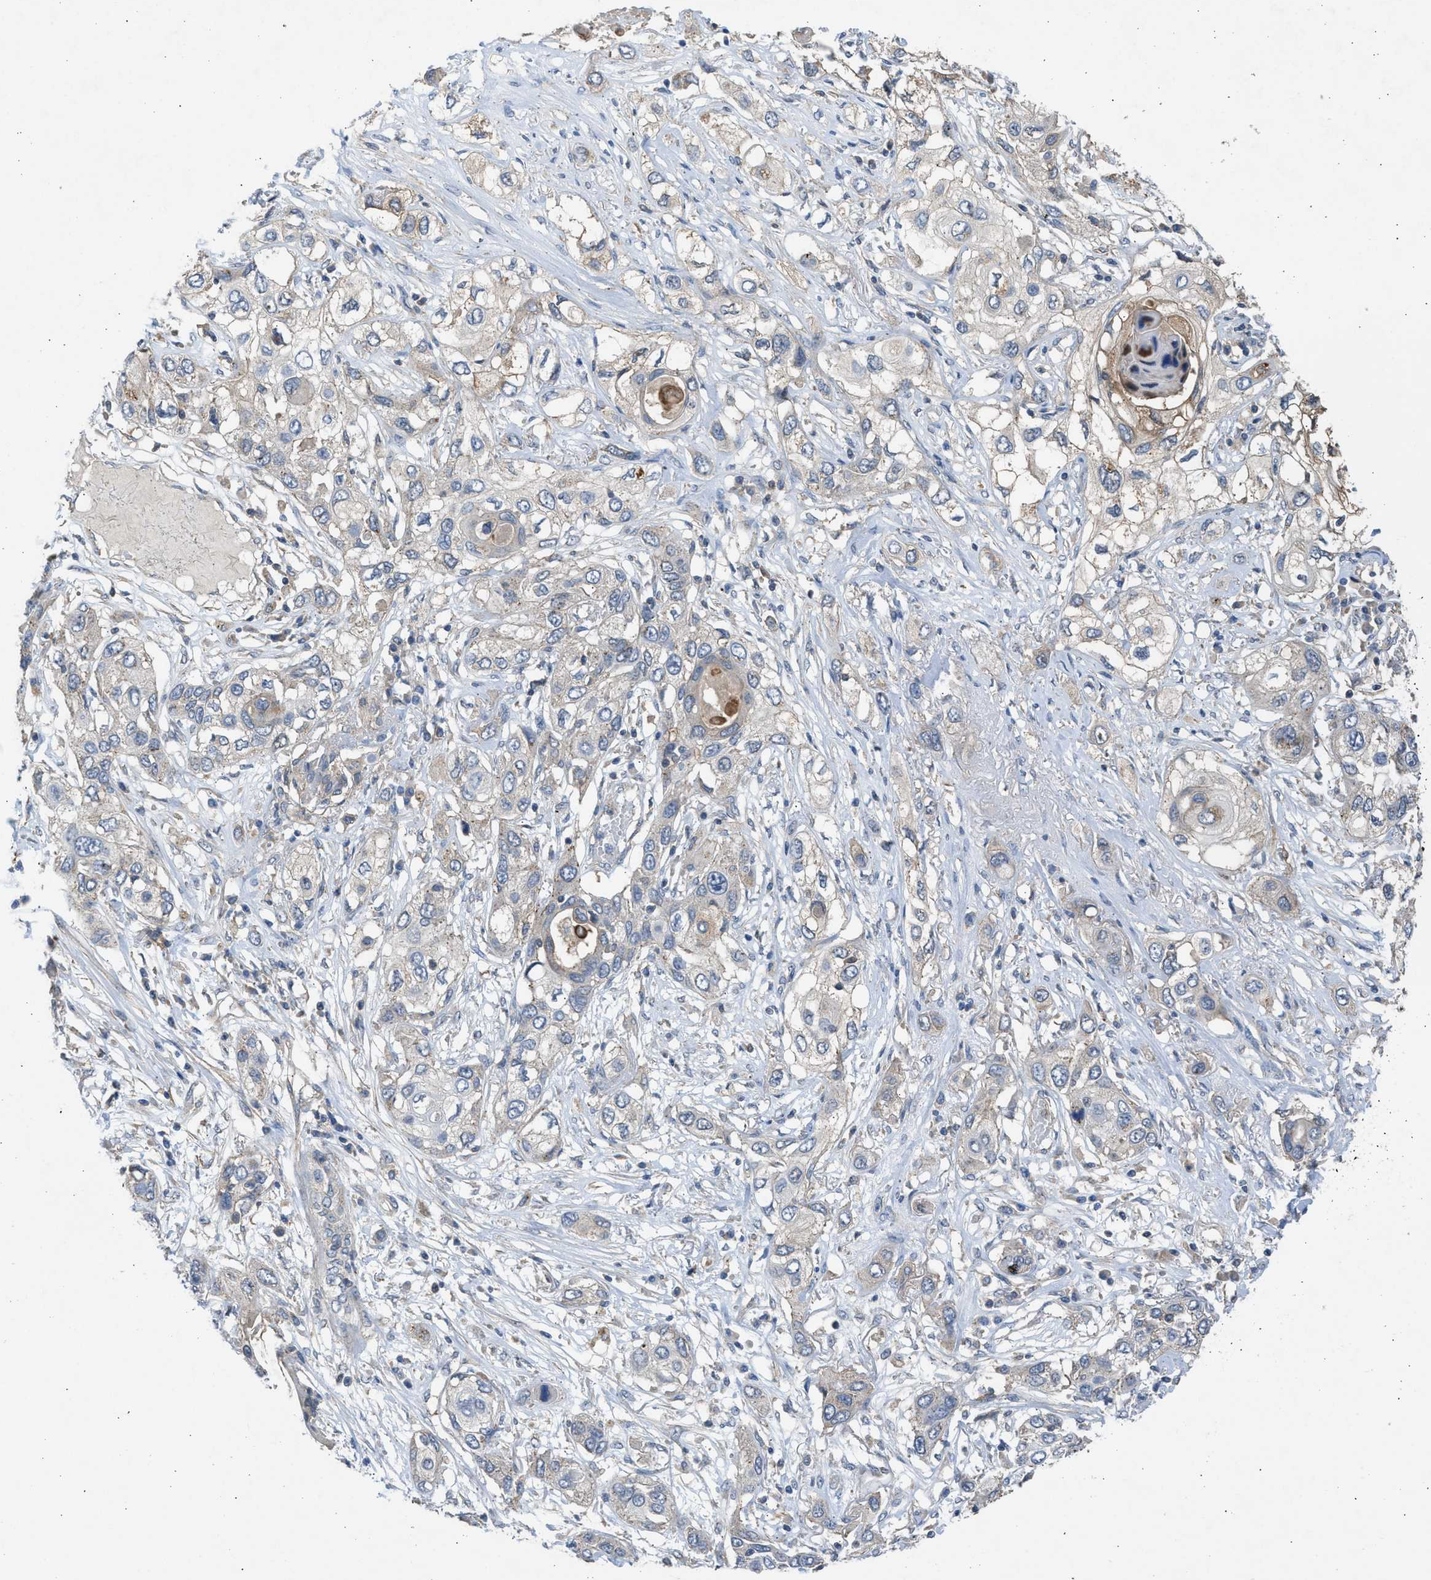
{"staining": {"intensity": "negative", "quantity": "none", "location": "none"}, "tissue": "lung cancer", "cell_type": "Tumor cells", "image_type": "cancer", "snomed": [{"axis": "morphology", "description": "Squamous cell carcinoma, NOS"}, {"axis": "topography", "description": "Lung"}], "caption": "Immunohistochemistry image of squamous cell carcinoma (lung) stained for a protein (brown), which demonstrates no staining in tumor cells.", "gene": "PCNX3", "patient": {"sex": "male", "age": 71}}